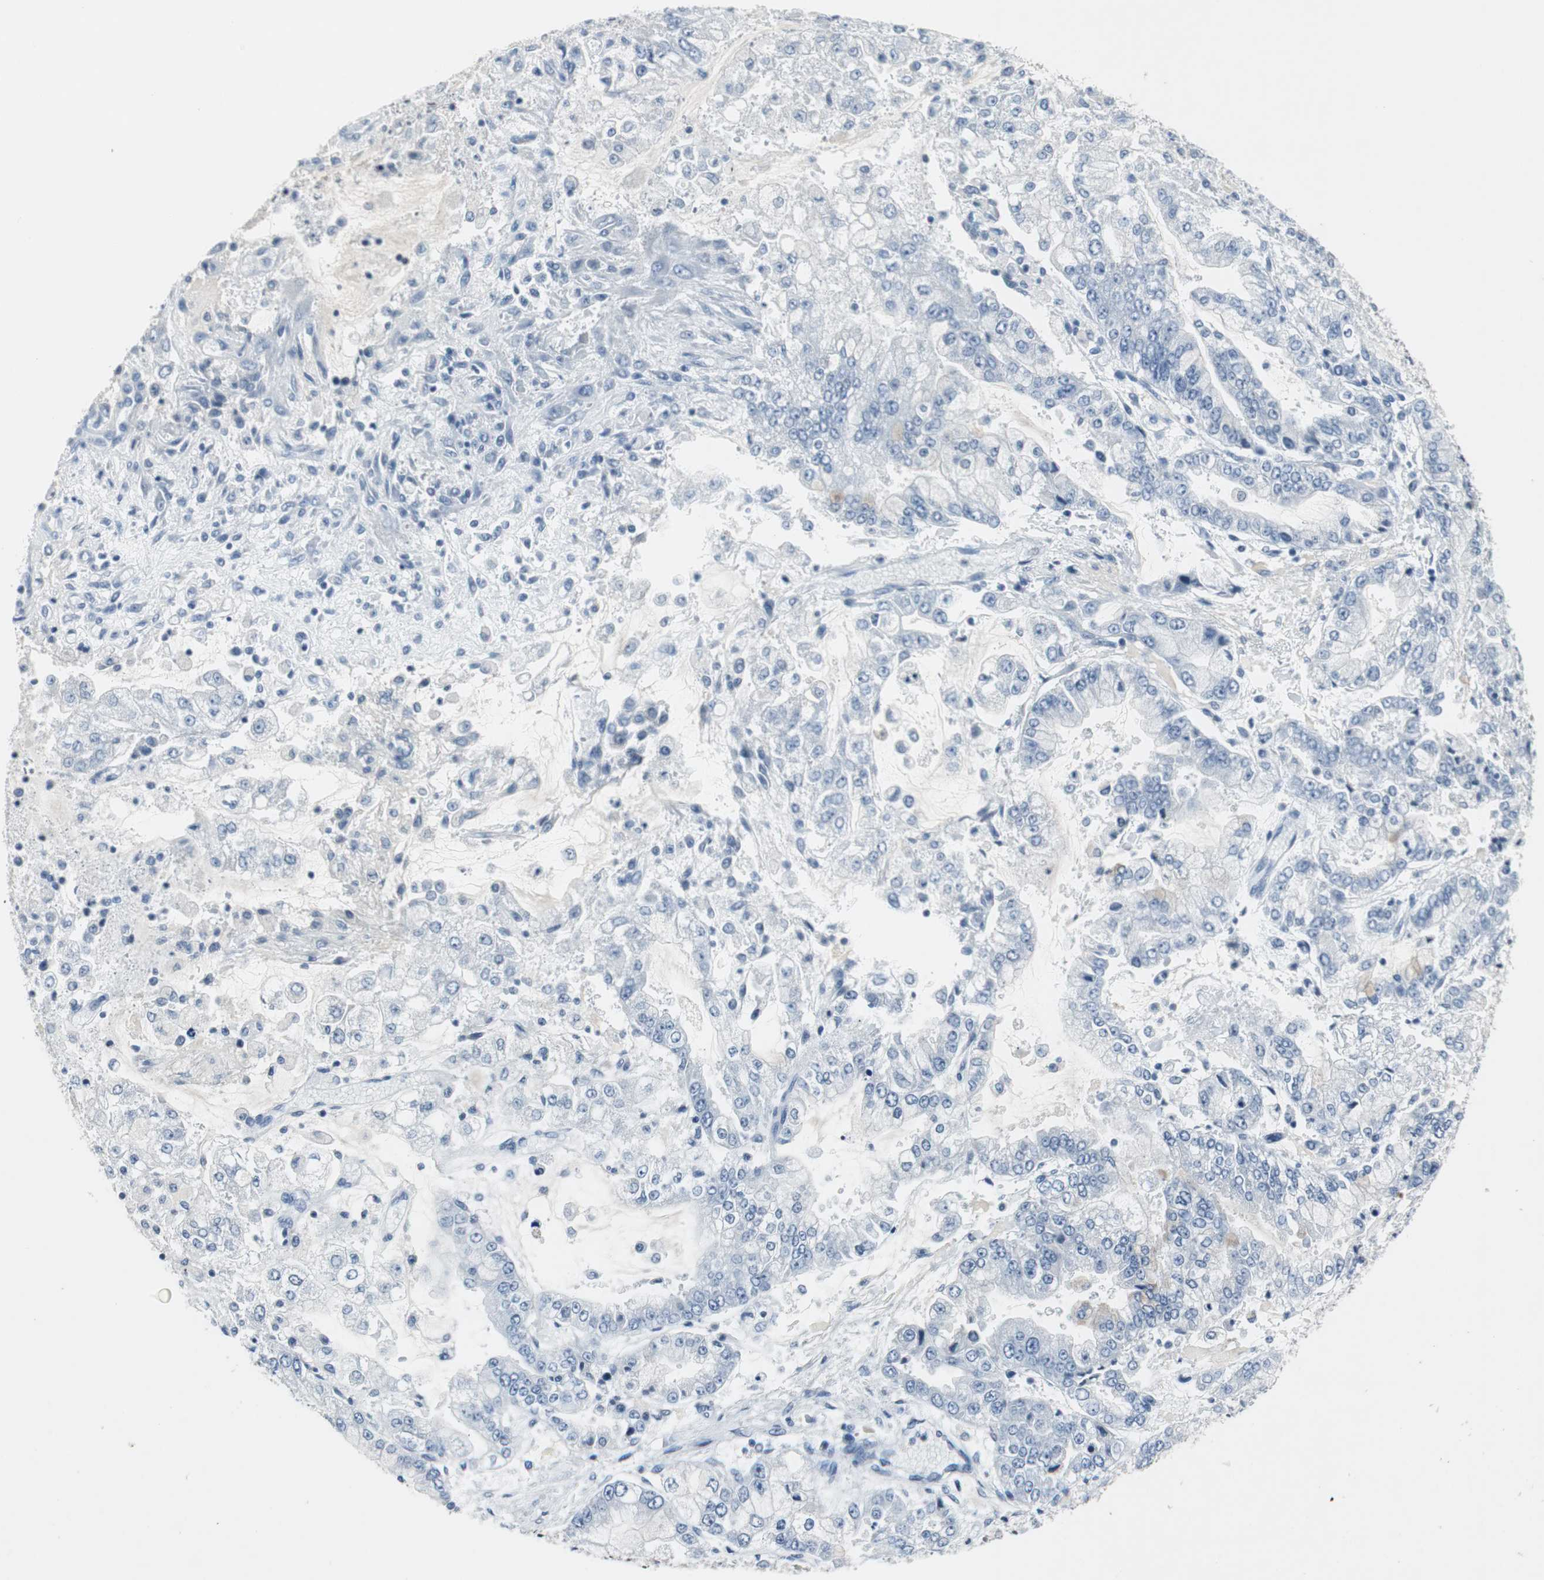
{"staining": {"intensity": "negative", "quantity": "none", "location": "none"}, "tissue": "stomach cancer", "cell_type": "Tumor cells", "image_type": "cancer", "snomed": [{"axis": "morphology", "description": "Adenocarcinoma, NOS"}, {"axis": "topography", "description": "Stomach"}], "caption": "Immunohistochemical staining of adenocarcinoma (stomach) shows no significant expression in tumor cells.", "gene": "ELK1", "patient": {"sex": "male", "age": 76}}